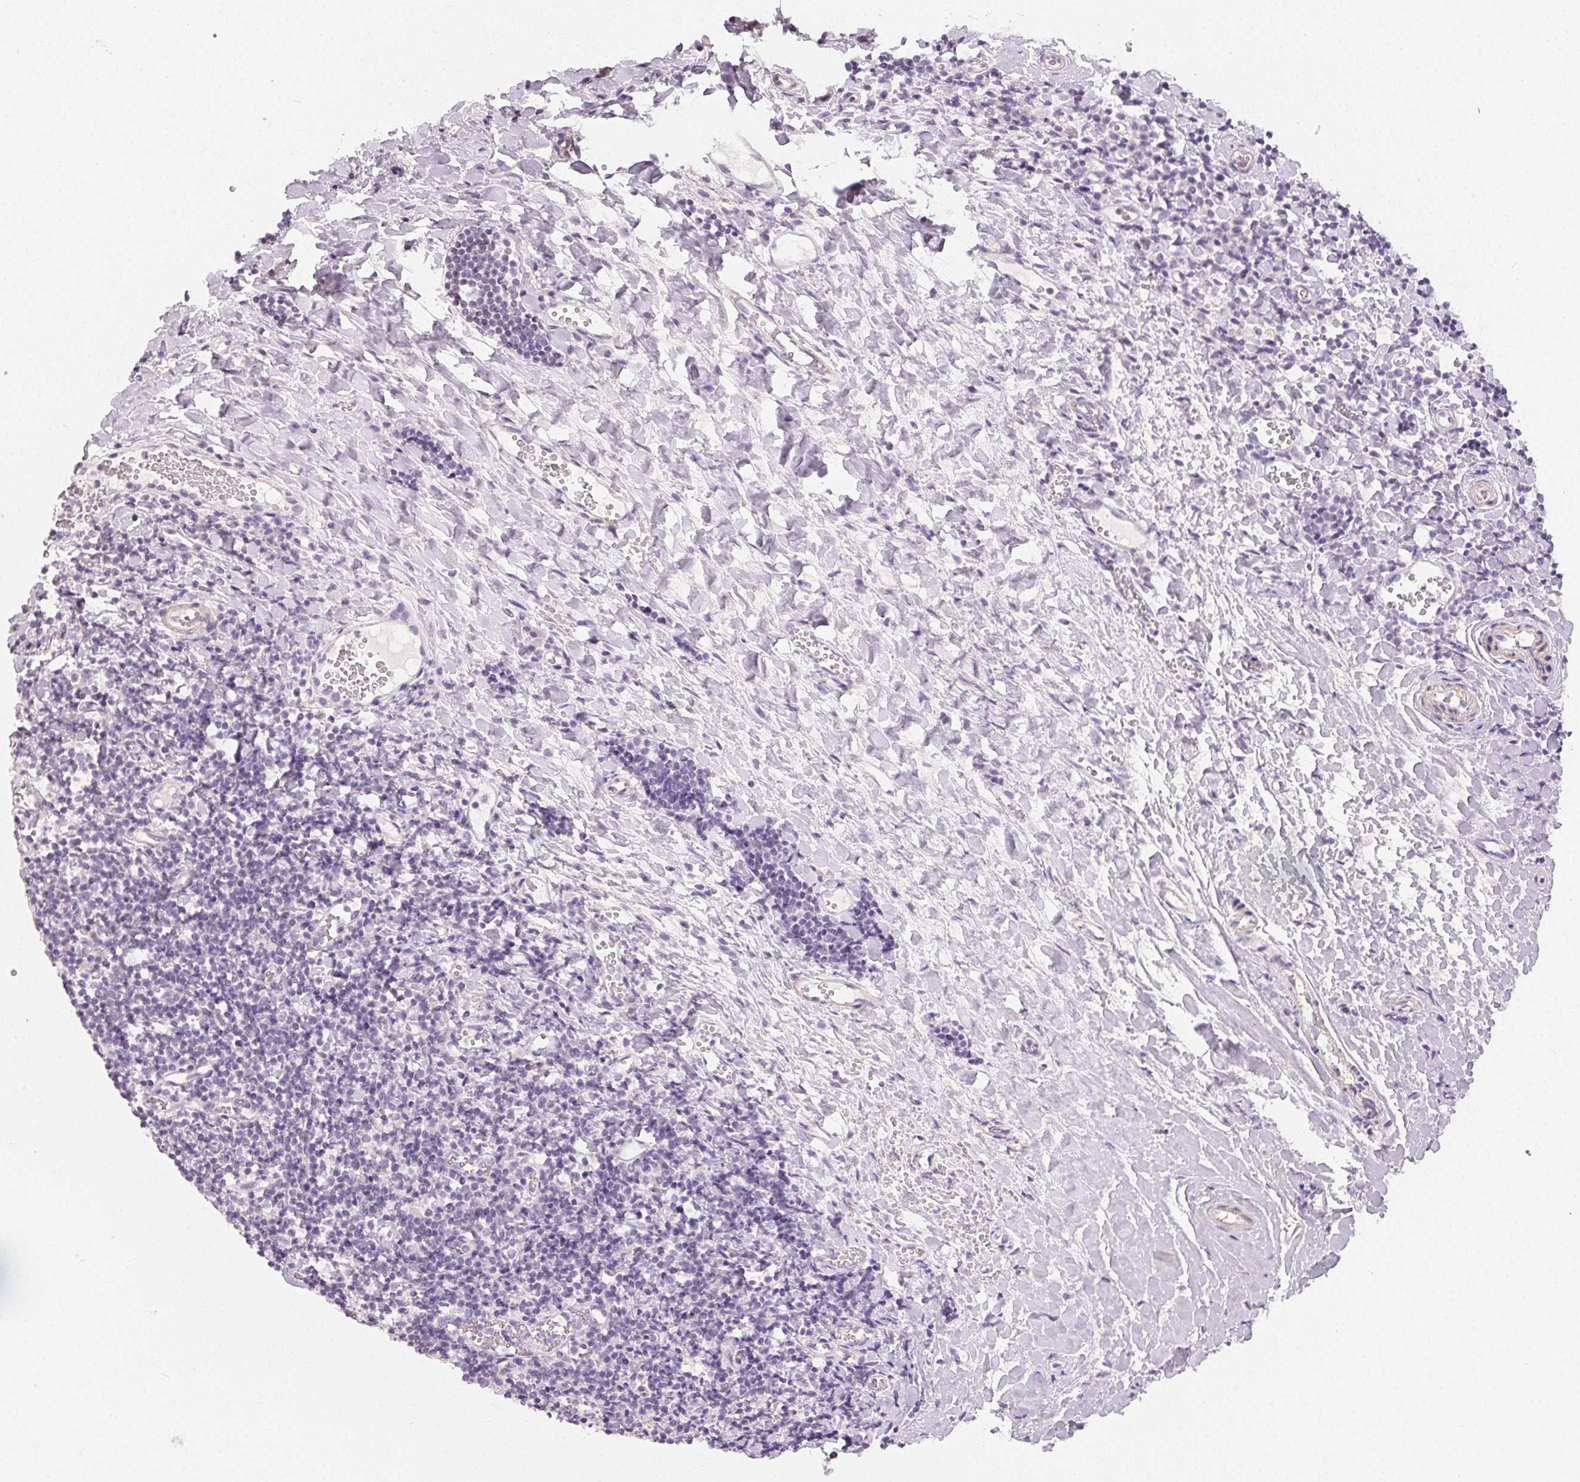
{"staining": {"intensity": "negative", "quantity": "none", "location": "none"}, "tissue": "tonsil", "cell_type": "Germinal center cells", "image_type": "normal", "snomed": [{"axis": "morphology", "description": "Normal tissue, NOS"}, {"axis": "topography", "description": "Tonsil"}], "caption": "Tonsil was stained to show a protein in brown. There is no significant expression in germinal center cells. Nuclei are stained in blue.", "gene": "TMEM174", "patient": {"sex": "female", "age": 10}}